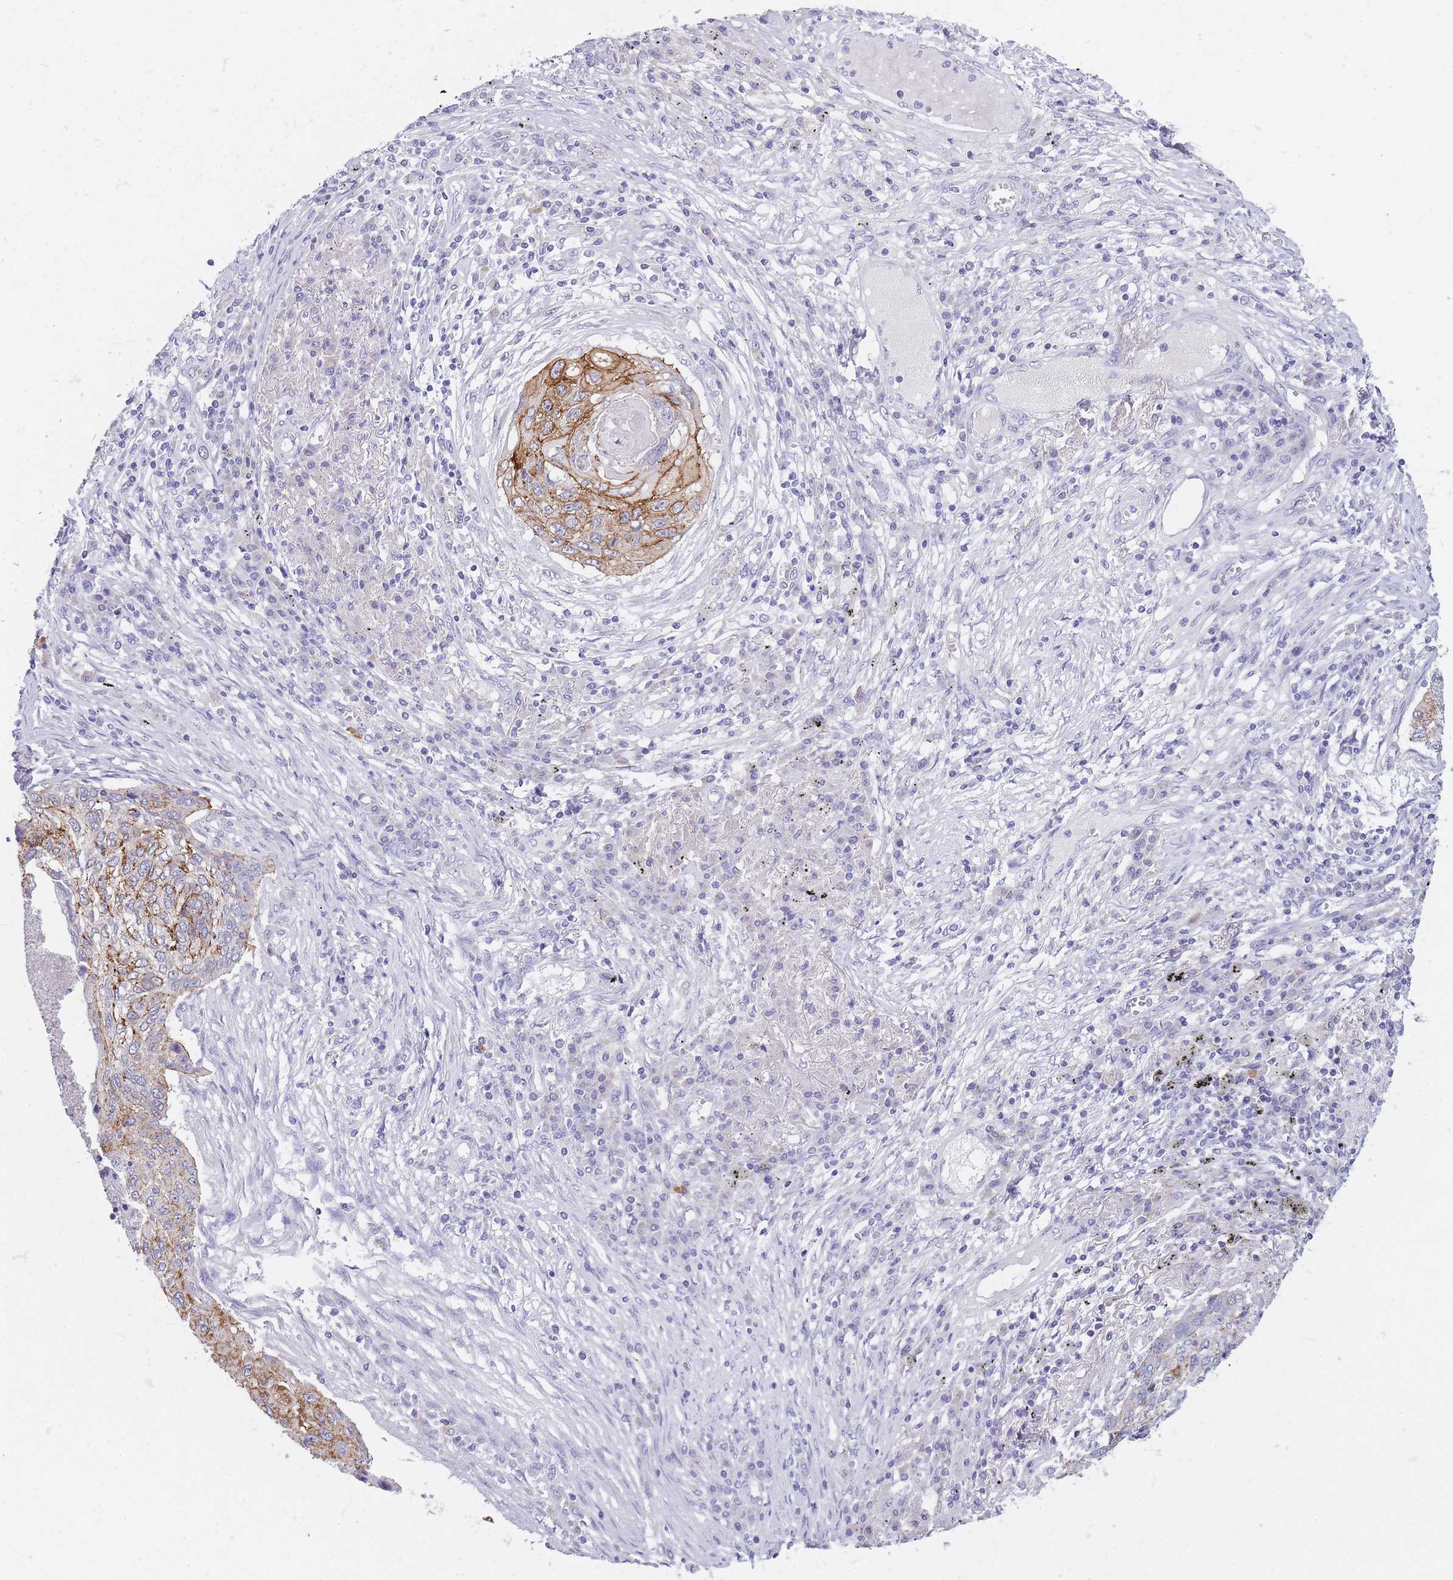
{"staining": {"intensity": "strong", "quantity": "25%-75%", "location": "cytoplasmic/membranous"}, "tissue": "lung cancer", "cell_type": "Tumor cells", "image_type": "cancer", "snomed": [{"axis": "morphology", "description": "Squamous cell carcinoma, NOS"}, {"axis": "topography", "description": "Lung"}], "caption": "This histopathology image reveals immunohistochemistry (IHC) staining of squamous cell carcinoma (lung), with high strong cytoplasmic/membranous positivity in about 25%-75% of tumor cells.", "gene": "FRAT2", "patient": {"sex": "female", "age": 63}}